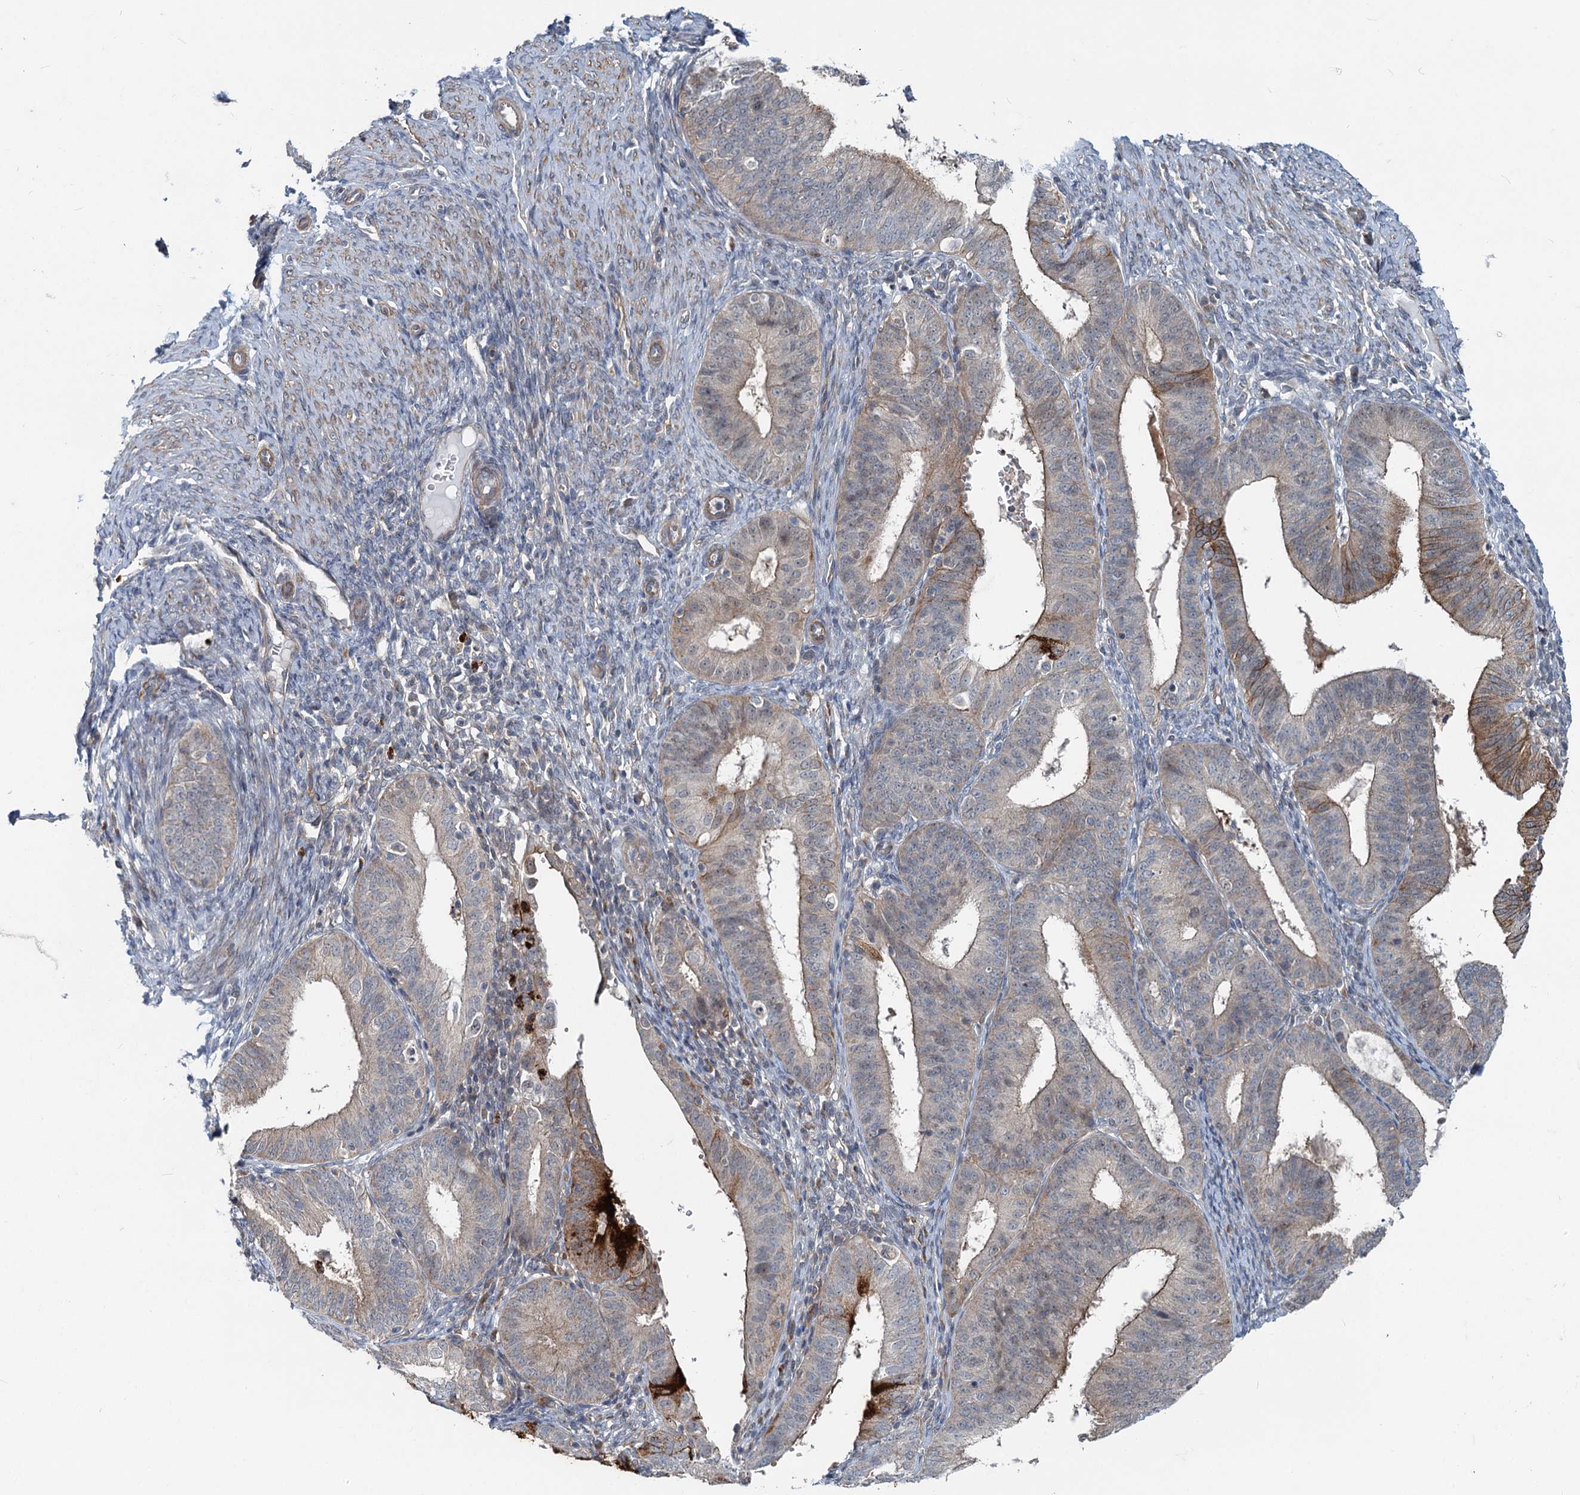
{"staining": {"intensity": "weak", "quantity": "25%-75%", "location": "cytoplasmic/membranous"}, "tissue": "endometrial cancer", "cell_type": "Tumor cells", "image_type": "cancer", "snomed": [{"axis": "morphology", "description": "Adenocarcinoma, NOS"}, {"axis": "topography", "description": "Endometrium"}], "caption": "Adenocarcinoma (endometrial) stained with a protein marker reveals weak staining in tumor cells.", "gene": "ADCY2", "patient": {"sex": "female", "age": 51}}